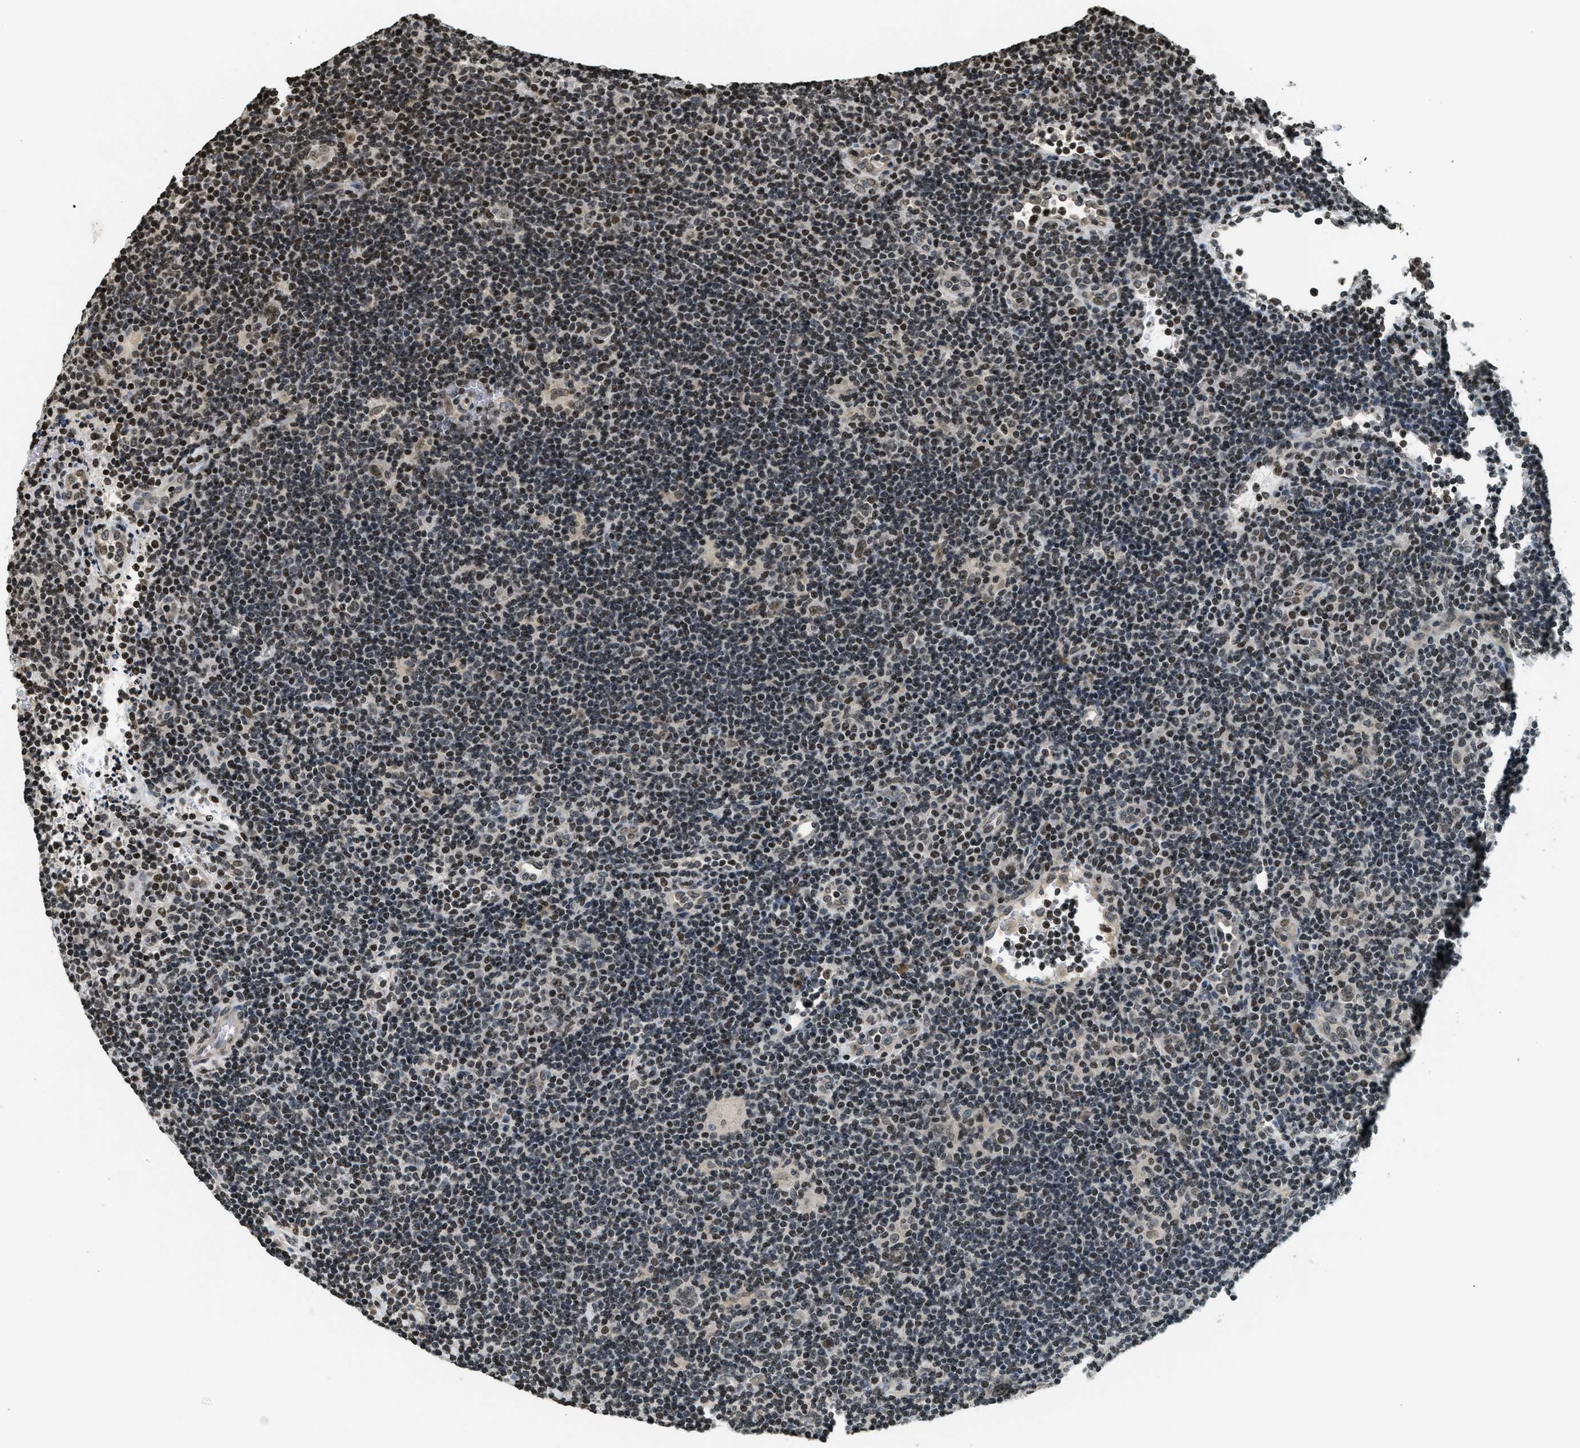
{"staining": {"intensity": "moderate", "quantity": ">75%", "location": "nuclear"}, "tissue": "lymphoma", "cell_type": "Tumor cells", "image_type": "cancer", "snomed": [{"axis": "morphology", "description": "Hodgkin's disease, NOS"}, {"axis": "topography", "description": "Lymph node"}], "caption": "DAB (3,3'-diaminobenzidine) immunohistochemical staining of human lymphoma exhibits moderate nuclear protein expression in approximately >75% of tumor cells. The staining is performed using DAB brown chromogen to label protein expression. The nuclei are counter-stained blue using hematoxylin.", "gene": "LDB2", "patient": {"sex": "female", "age": 57}}